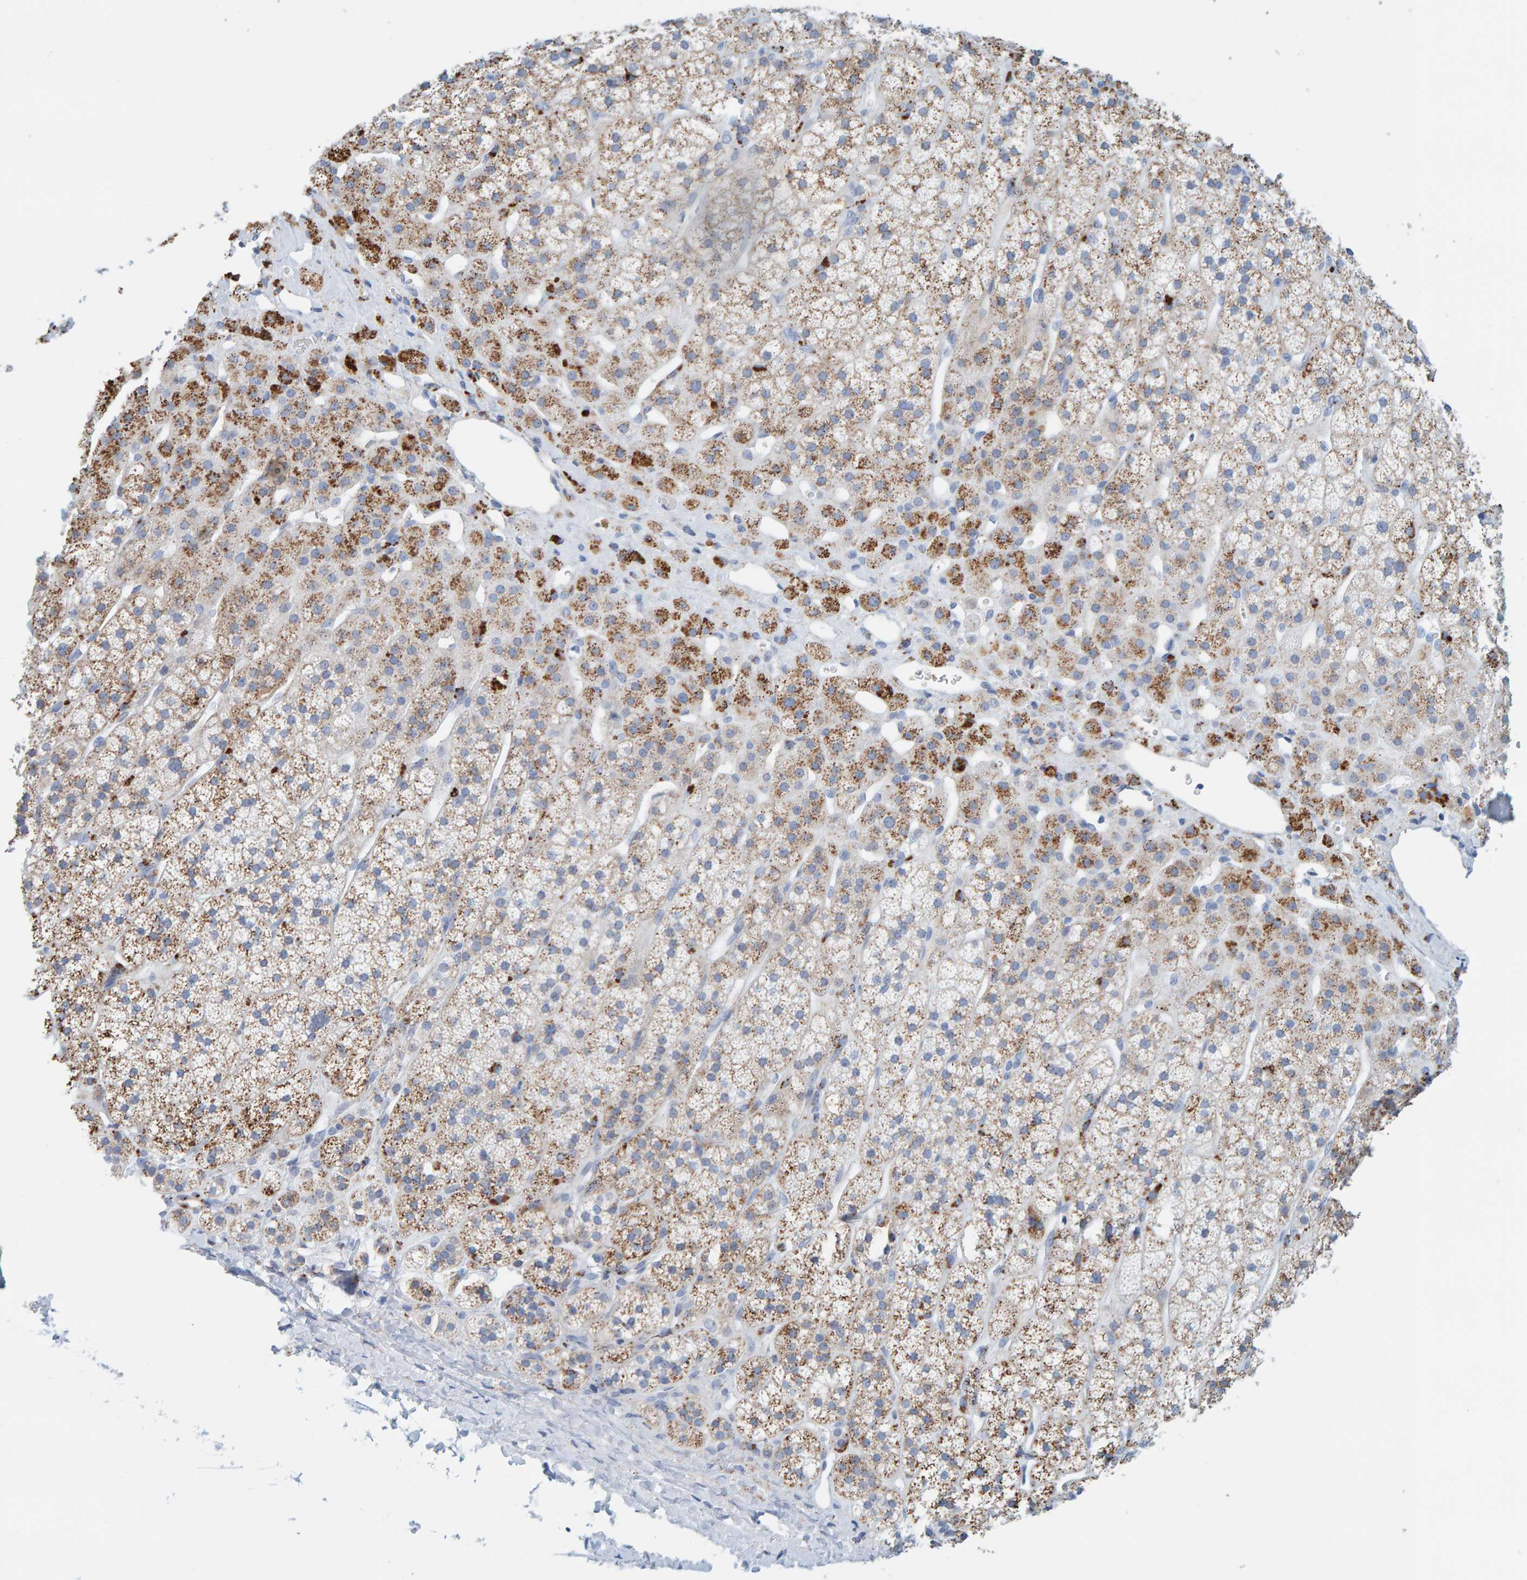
{"staining": {"intensity": "moderate", "quantity": "25%-75%", "location": "cytoplasmic/membranous"}, "tissue": "adrenal gland", "cell_type": "Glandular cells", "image_type": "normal", "snomed": [{"axis": "morphology", "description": "Normal tissue, NOS"}, {"axis": "topography", "description": "Adrenal gland"}], "caption": "Brown immunohistochemical staining in unremarkable human adrenal gland demonstrates moderate cytoplasmic/membranous staining in approximately 25%-75% of glandular cells. Nuclei are stained in blue.", "gene": "BIN3", "patient": {"sex": "male", "age": 56}}